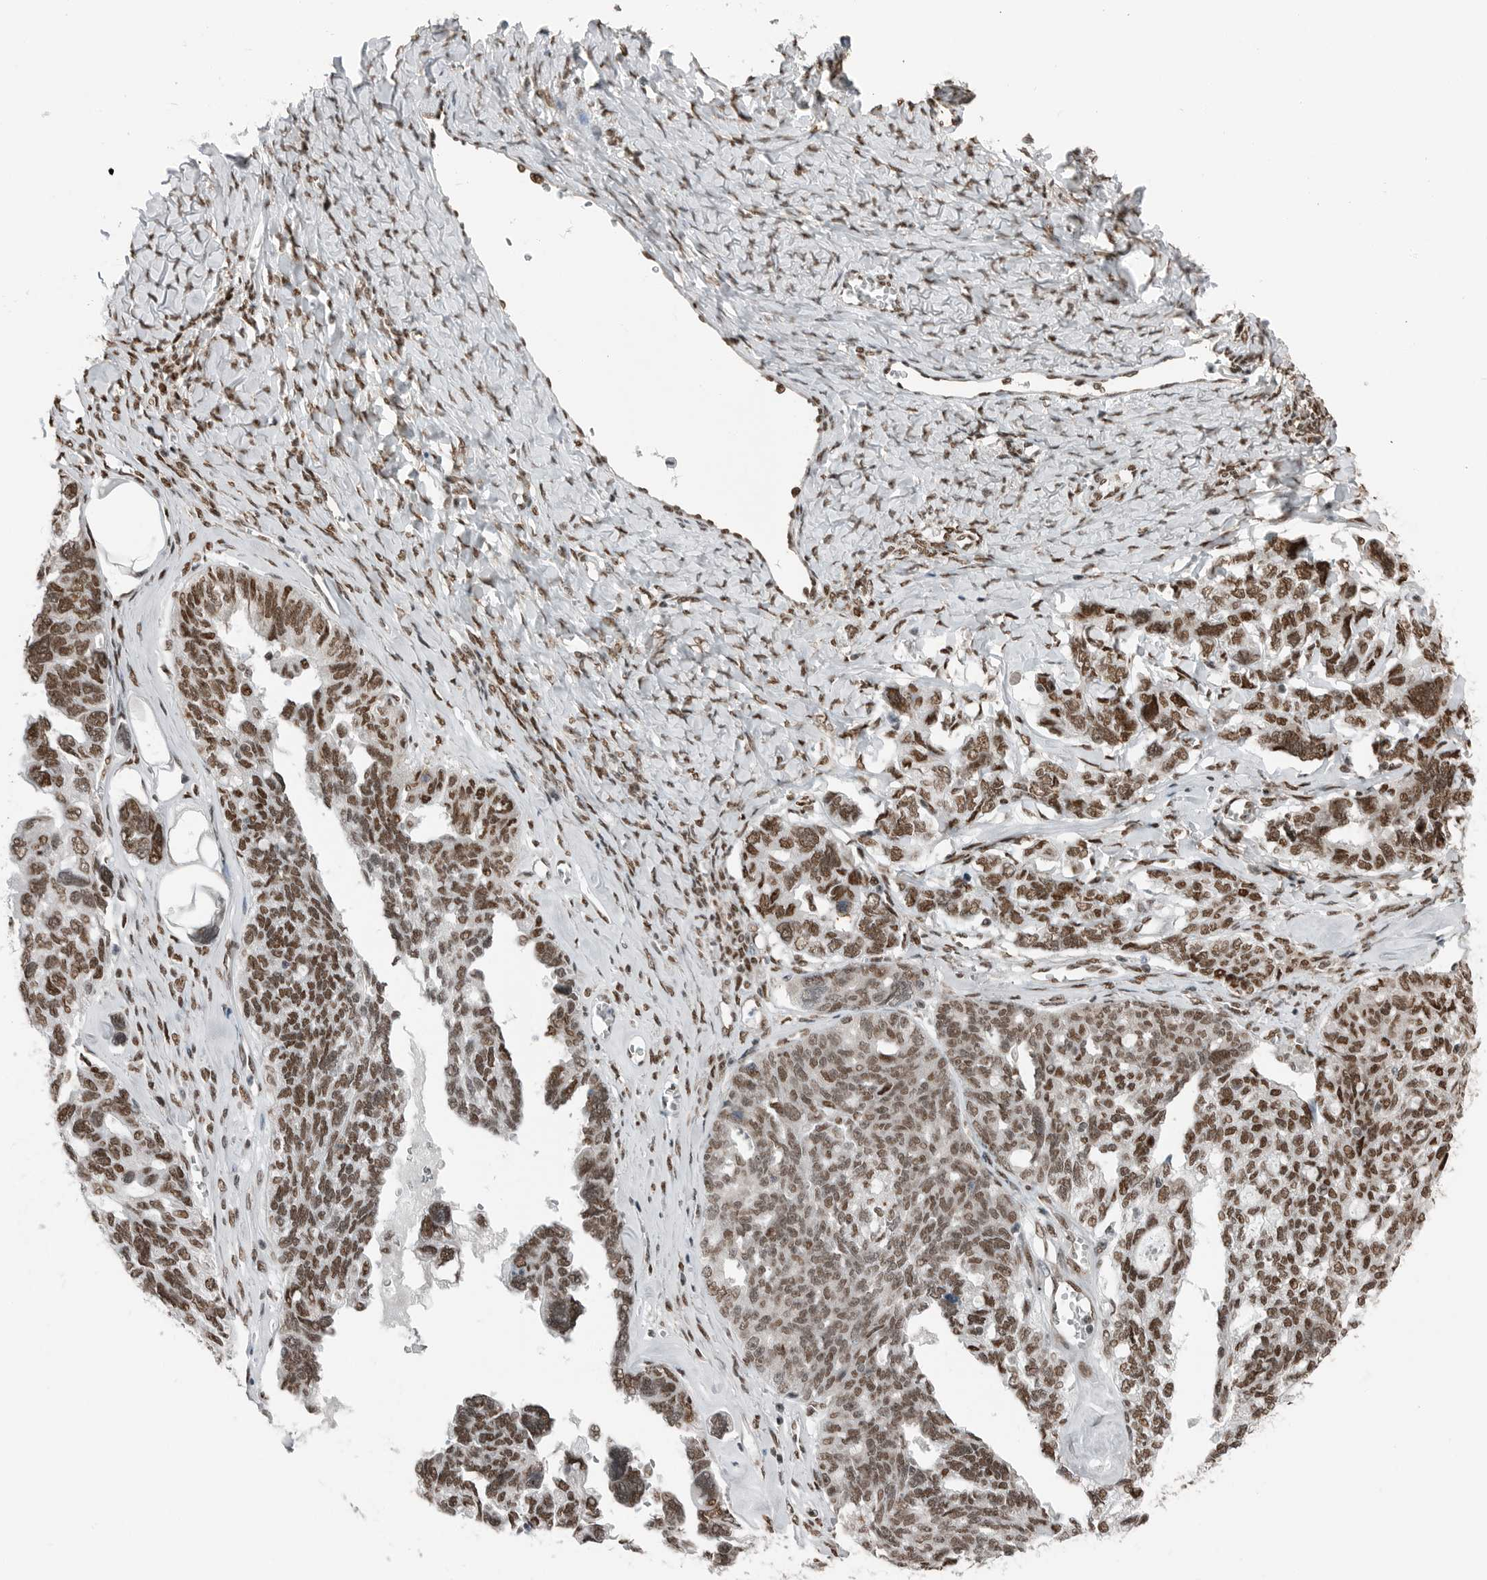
{"staining": {"intensity": "moderate", "quantity": ">75%", "location": "nuclear"}, "tissue": "ovarian cancer", "cell_type": "Tumor cells", "image_type": "cancer", "snomed": [{"axis": "morphology", "description": "Cystadenocarcinoma, serous, NOS"}, {"axis": "topography", "description": "Ovary"}], "caption": "A high-resolution micrograph shows immunohistochemistry (IHC) staining of ovarian serous cystadenocarcinoma, which displays moderate nuclear staining in about >75% of tumor cells.", "gene": "BLZF1", "patient": {"sex": "female", "age": 79}}